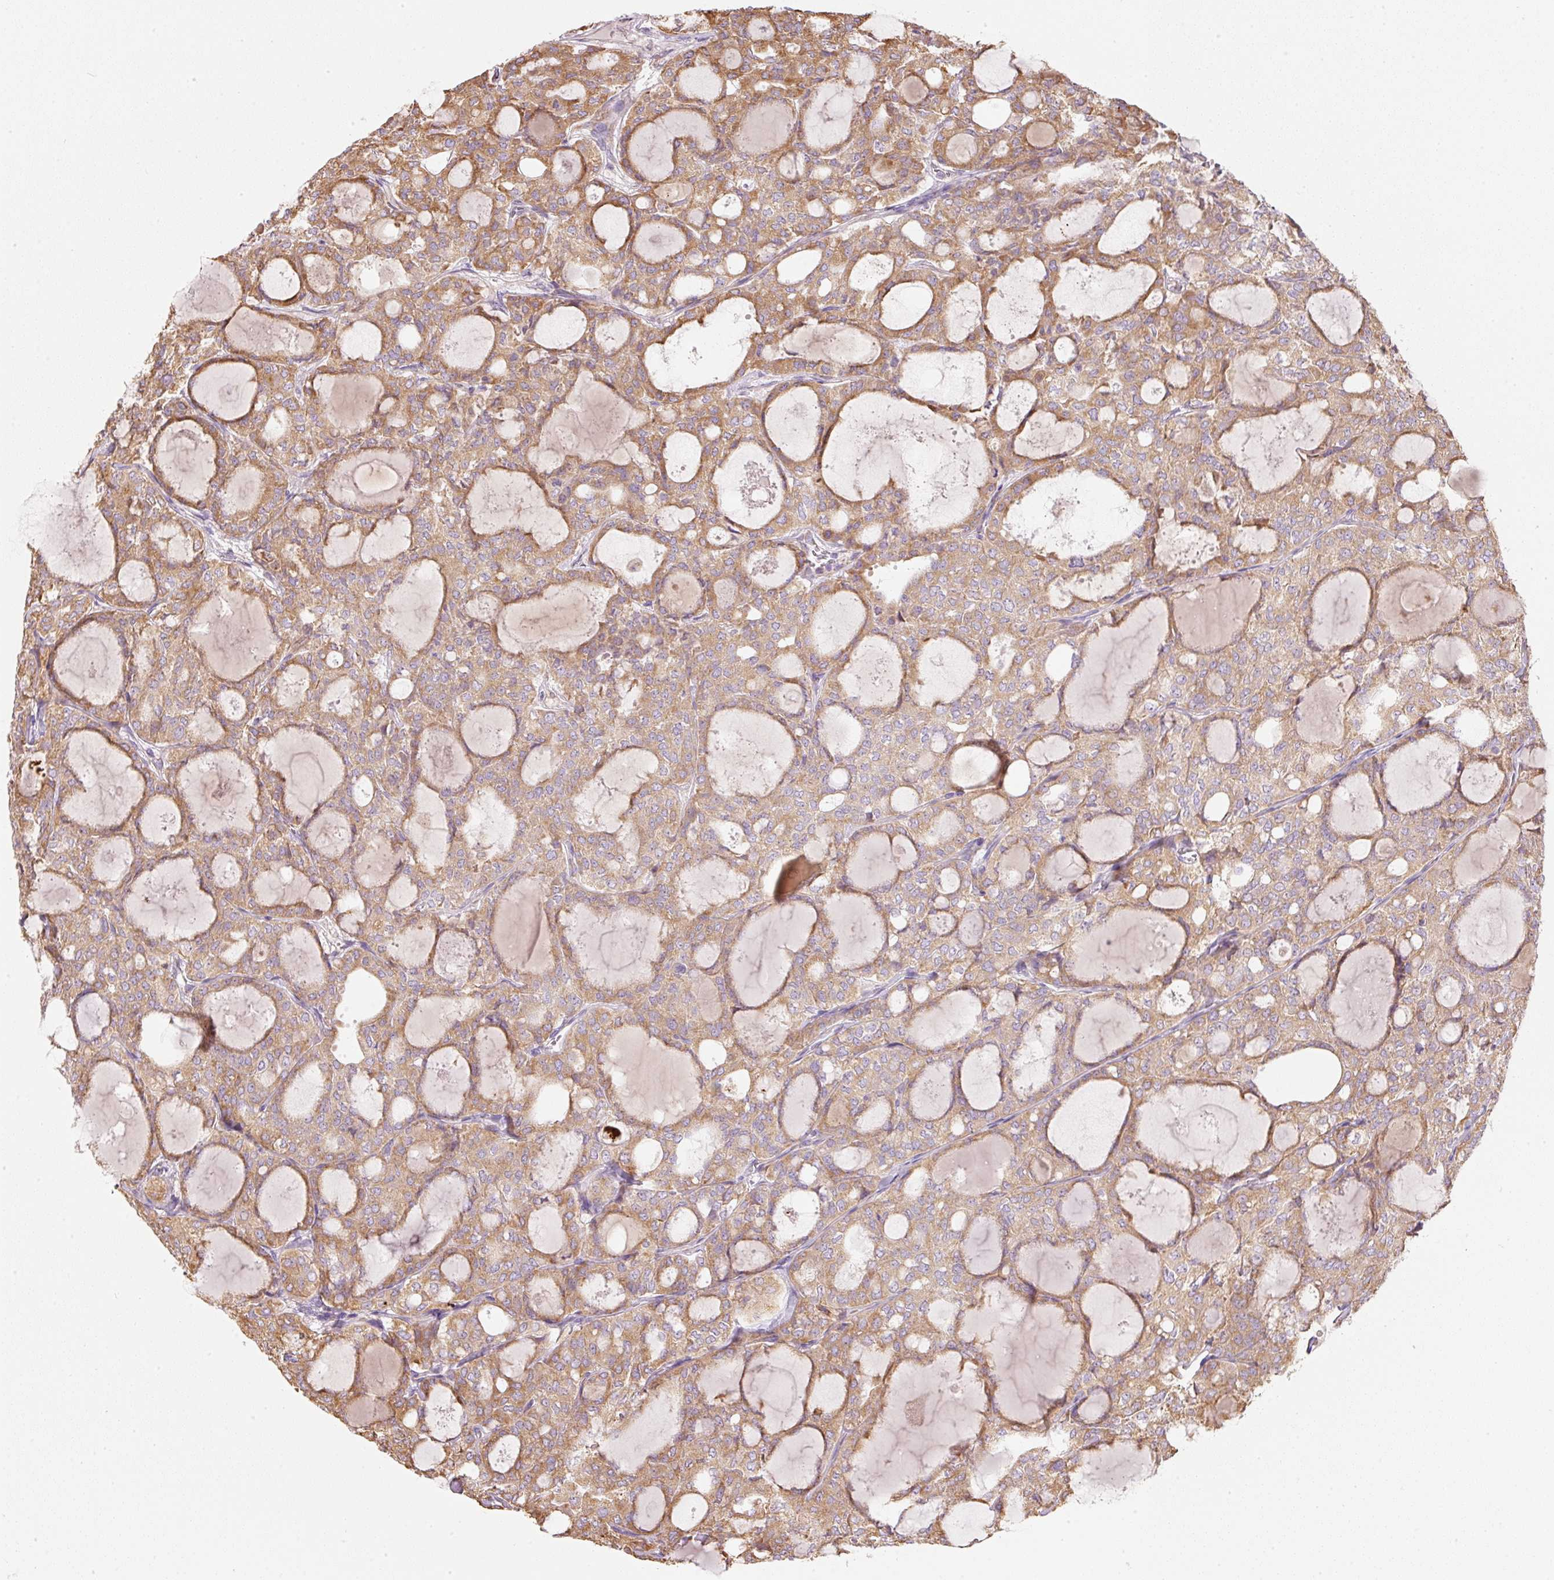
{"staining": {"intensity": "moderate", "quantity": ">75%", "location": "cytoplasmic/membranous"}, "tissue": "thyroid cancer", "cell_type": "Tumor cells", "image_type": "cancer", "snomed": [{"axis": "morphology", "description": "Follicular adenoma carcinoma, NOS"}, {"axis": "topography", "description": "Thyroid gland"}], "caption": "Approximately >75% of tumor cells in thyroid cancer reveal moderate cytoplasmic/membranous protein positivity as visualized by brown immunohistochemical staining.", "gene": "MORN4", "patient": {"sex": "male", "age": 75}}